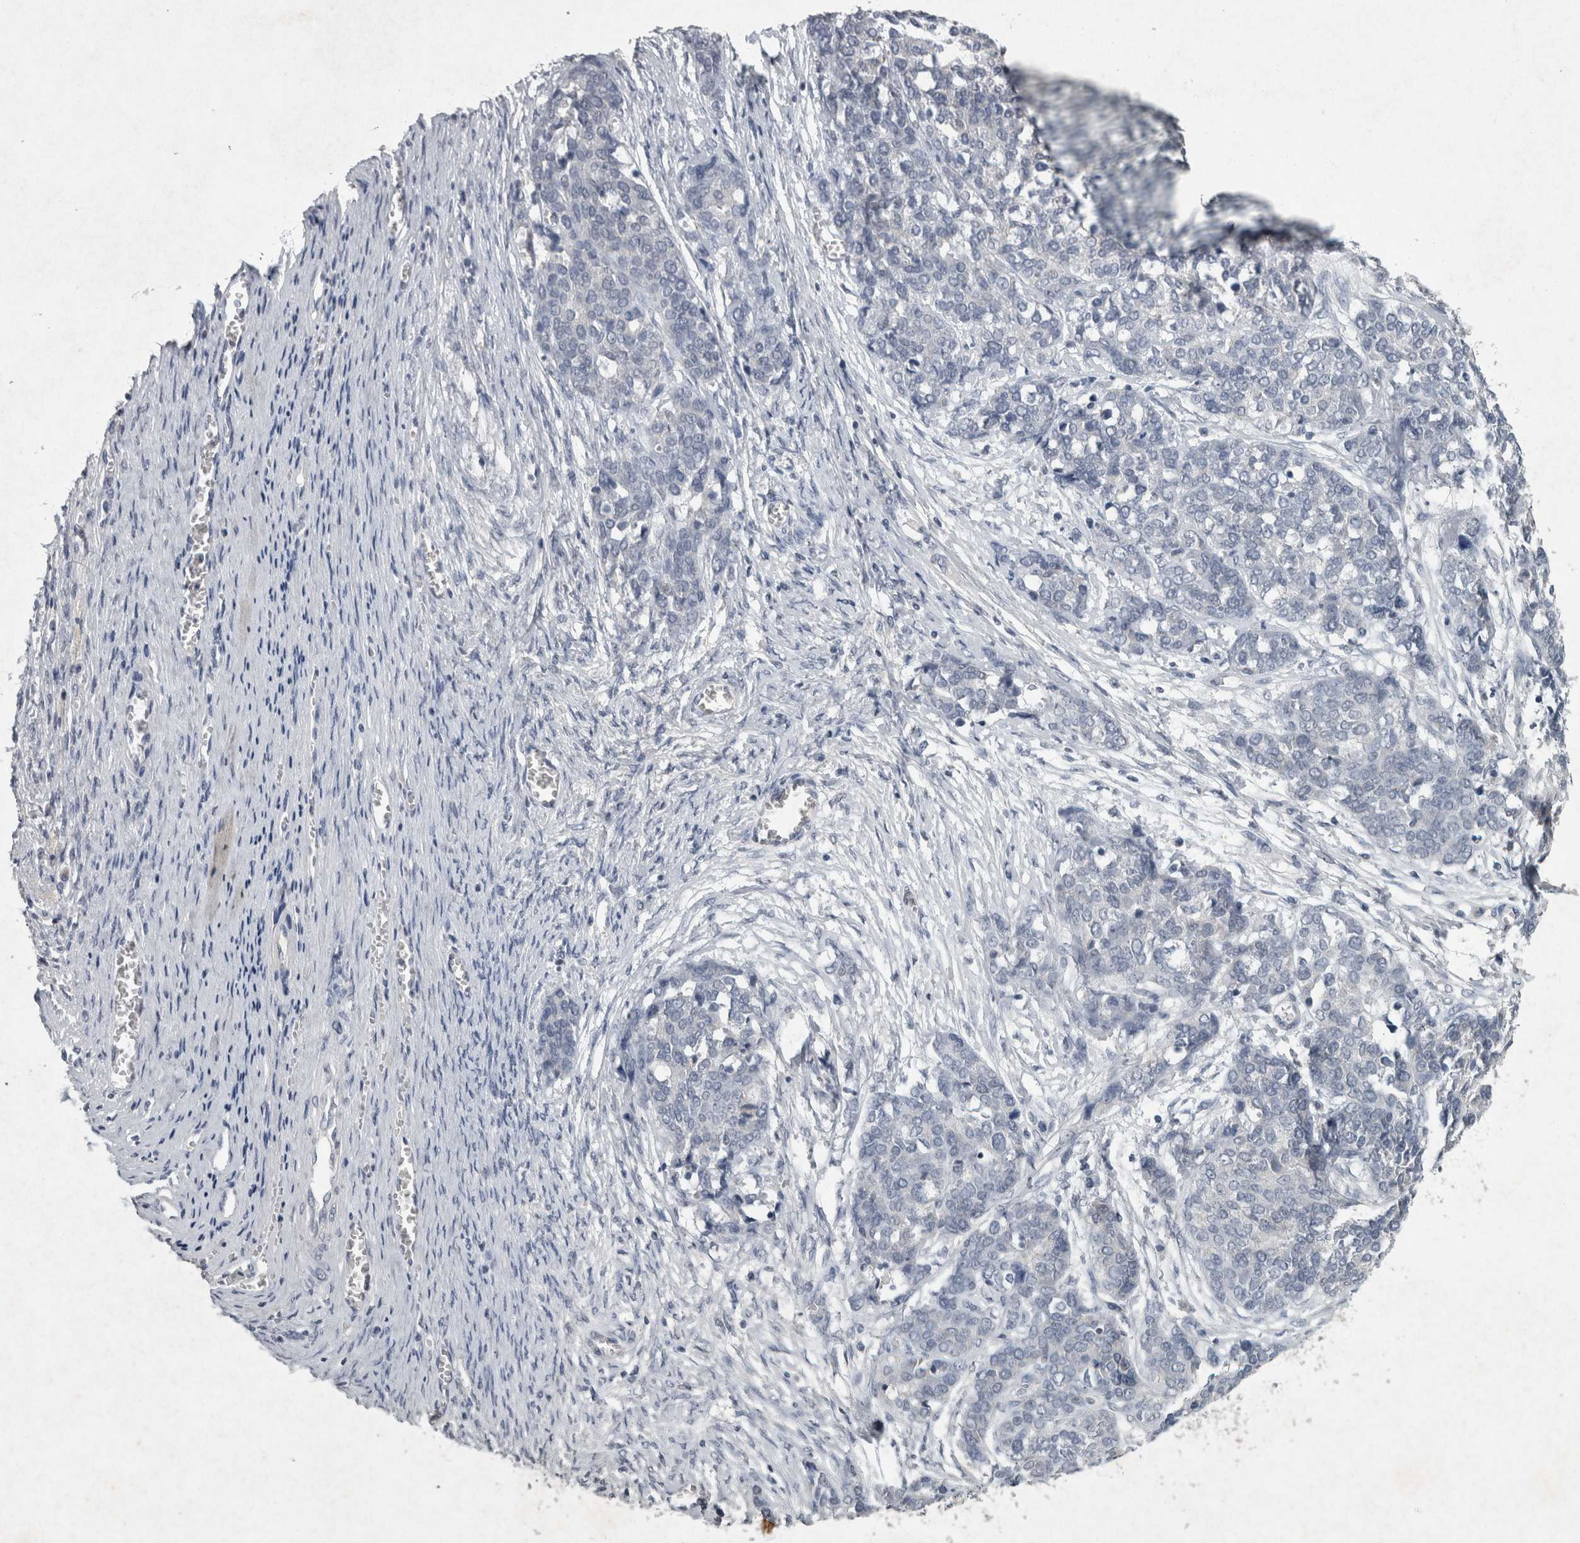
{"staining": {"intensity": "negative", "quantity": "none", "location": "none"}, "tissue": "ovarian cancer", "cell_type": "Tumor cells", "image_type": "cancer", "snomed": [{"axis": "morphology", "description": "Cystadenocarcinoma, serous, NOS"}, {"axis": "topography", "description": "Ovary"}], "caption": "Ovarian serous cystadenocarcinoma was stained to show a protein in brown. There is no significant staining in tumor cells.", "gene": "WNT7A", "patient": {"sex": "female", "age": 44}}